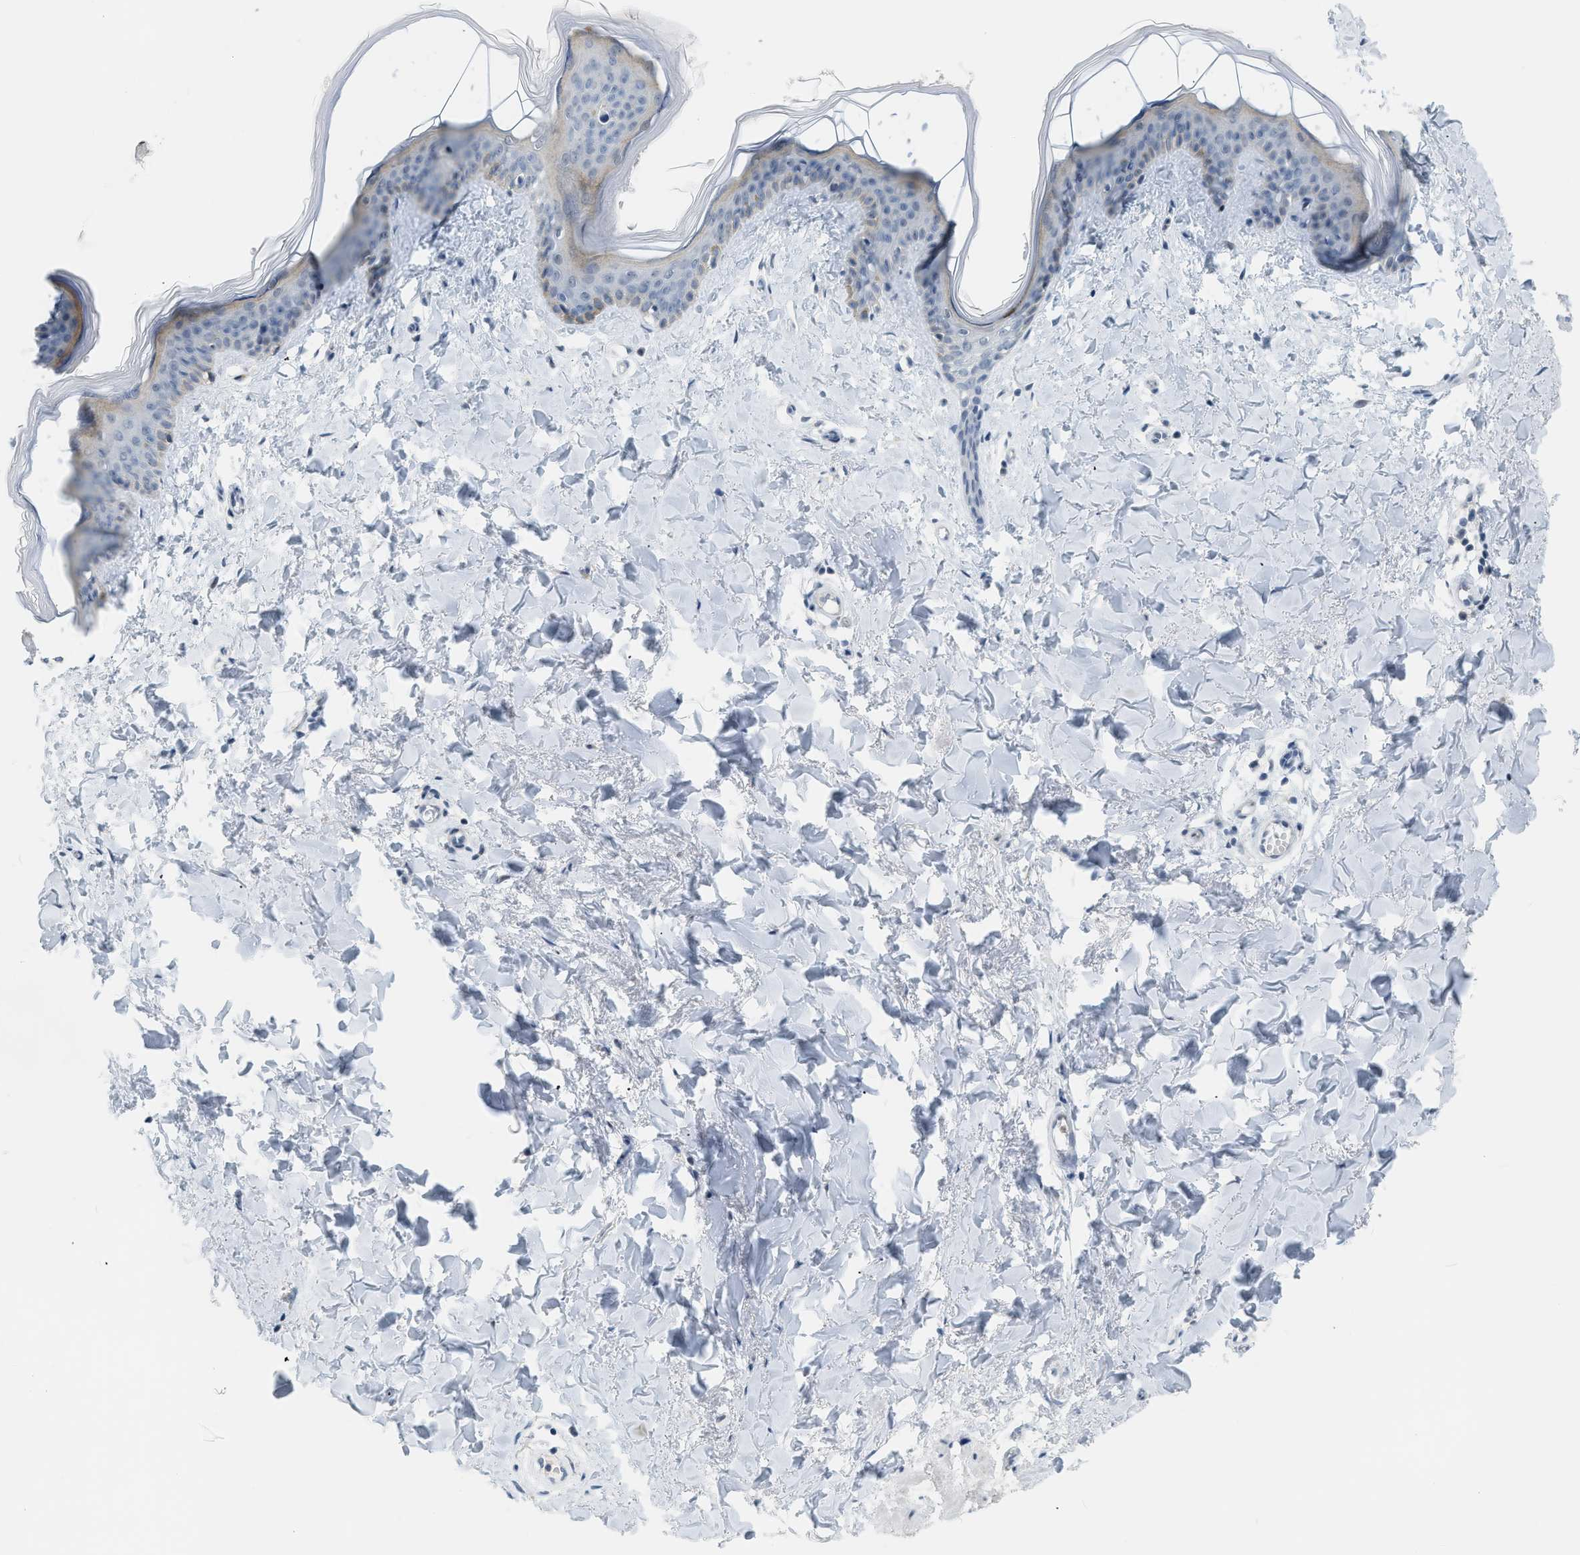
{"staining": {"intensity": "negative", "quantity": "none", "location": "none"}, "tissue": "skin", "cell_type": "Fibroblasts", "image_type": "normal", "snomed": [{"axis": "morphology", "description": "Normal tissue, NOS"}, {"axis": "topography", "description": "Skin"}], "caption": "Skin was stained to show a protein in brown. There is no significant staining in fibroblasts. (Immunohistochemistry, brightfield microscopy, high magnification).", "gene": "ZNF408", "patient": {"sex": "female", "age": 17}}